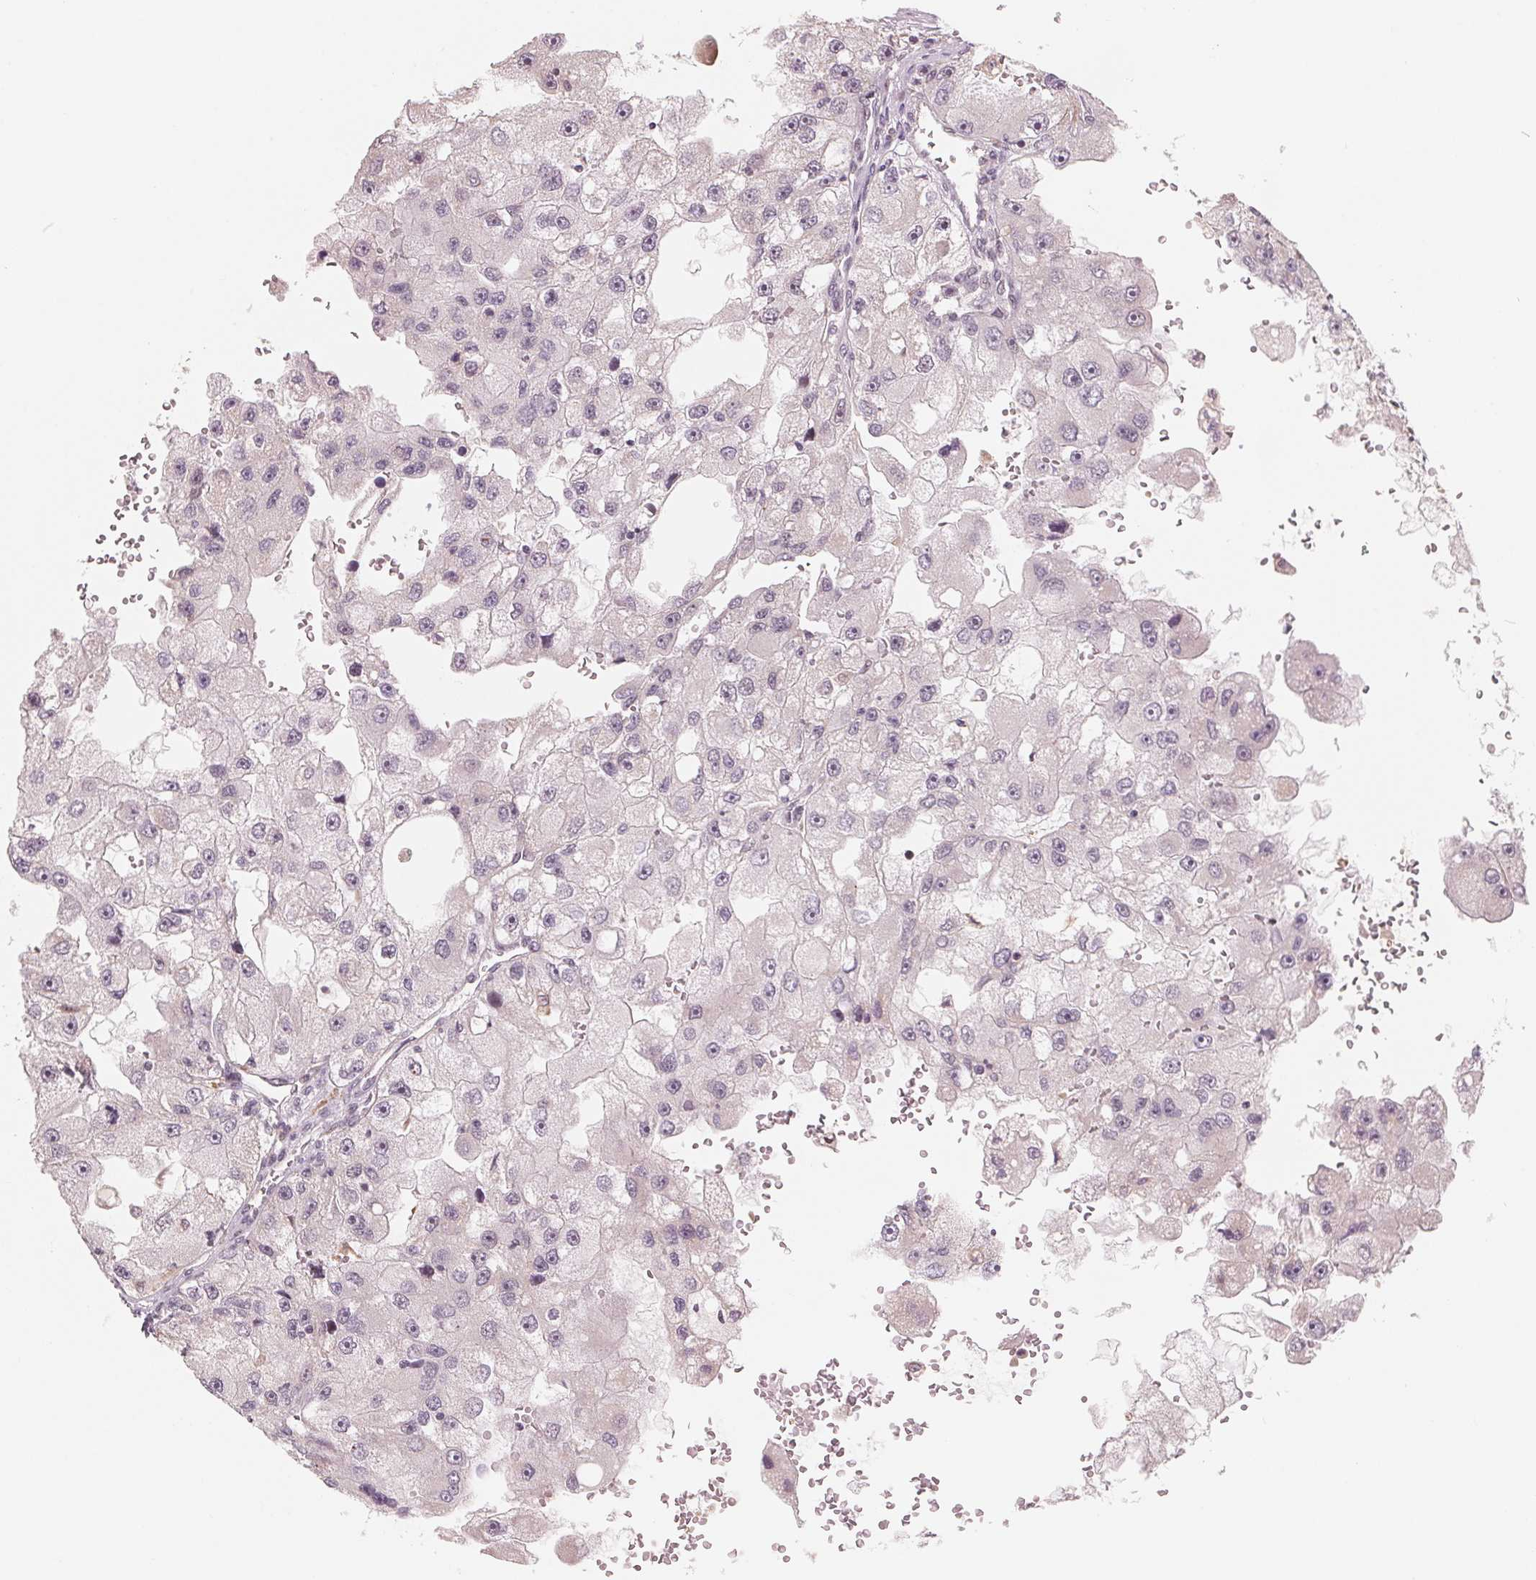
{"staining": {"intensity": "negative", "quantity": "none", "location": "none"}, "tissue": "renal cancer", "cell_type": "Tumor cells", "image_type": "cancer", "snomed": [{"axis": "morphology", "description": "Adenocarcinoma, NOS"}, {"axis": "topography", "description": "Kidney"}], "caption": "Immunohistochemical staining of human adenocarcinoma (renal) demonstrates no significant positivity in tumor cells.", "gene": "IL9R", "patient": {"sex": "male", "age": 63}}